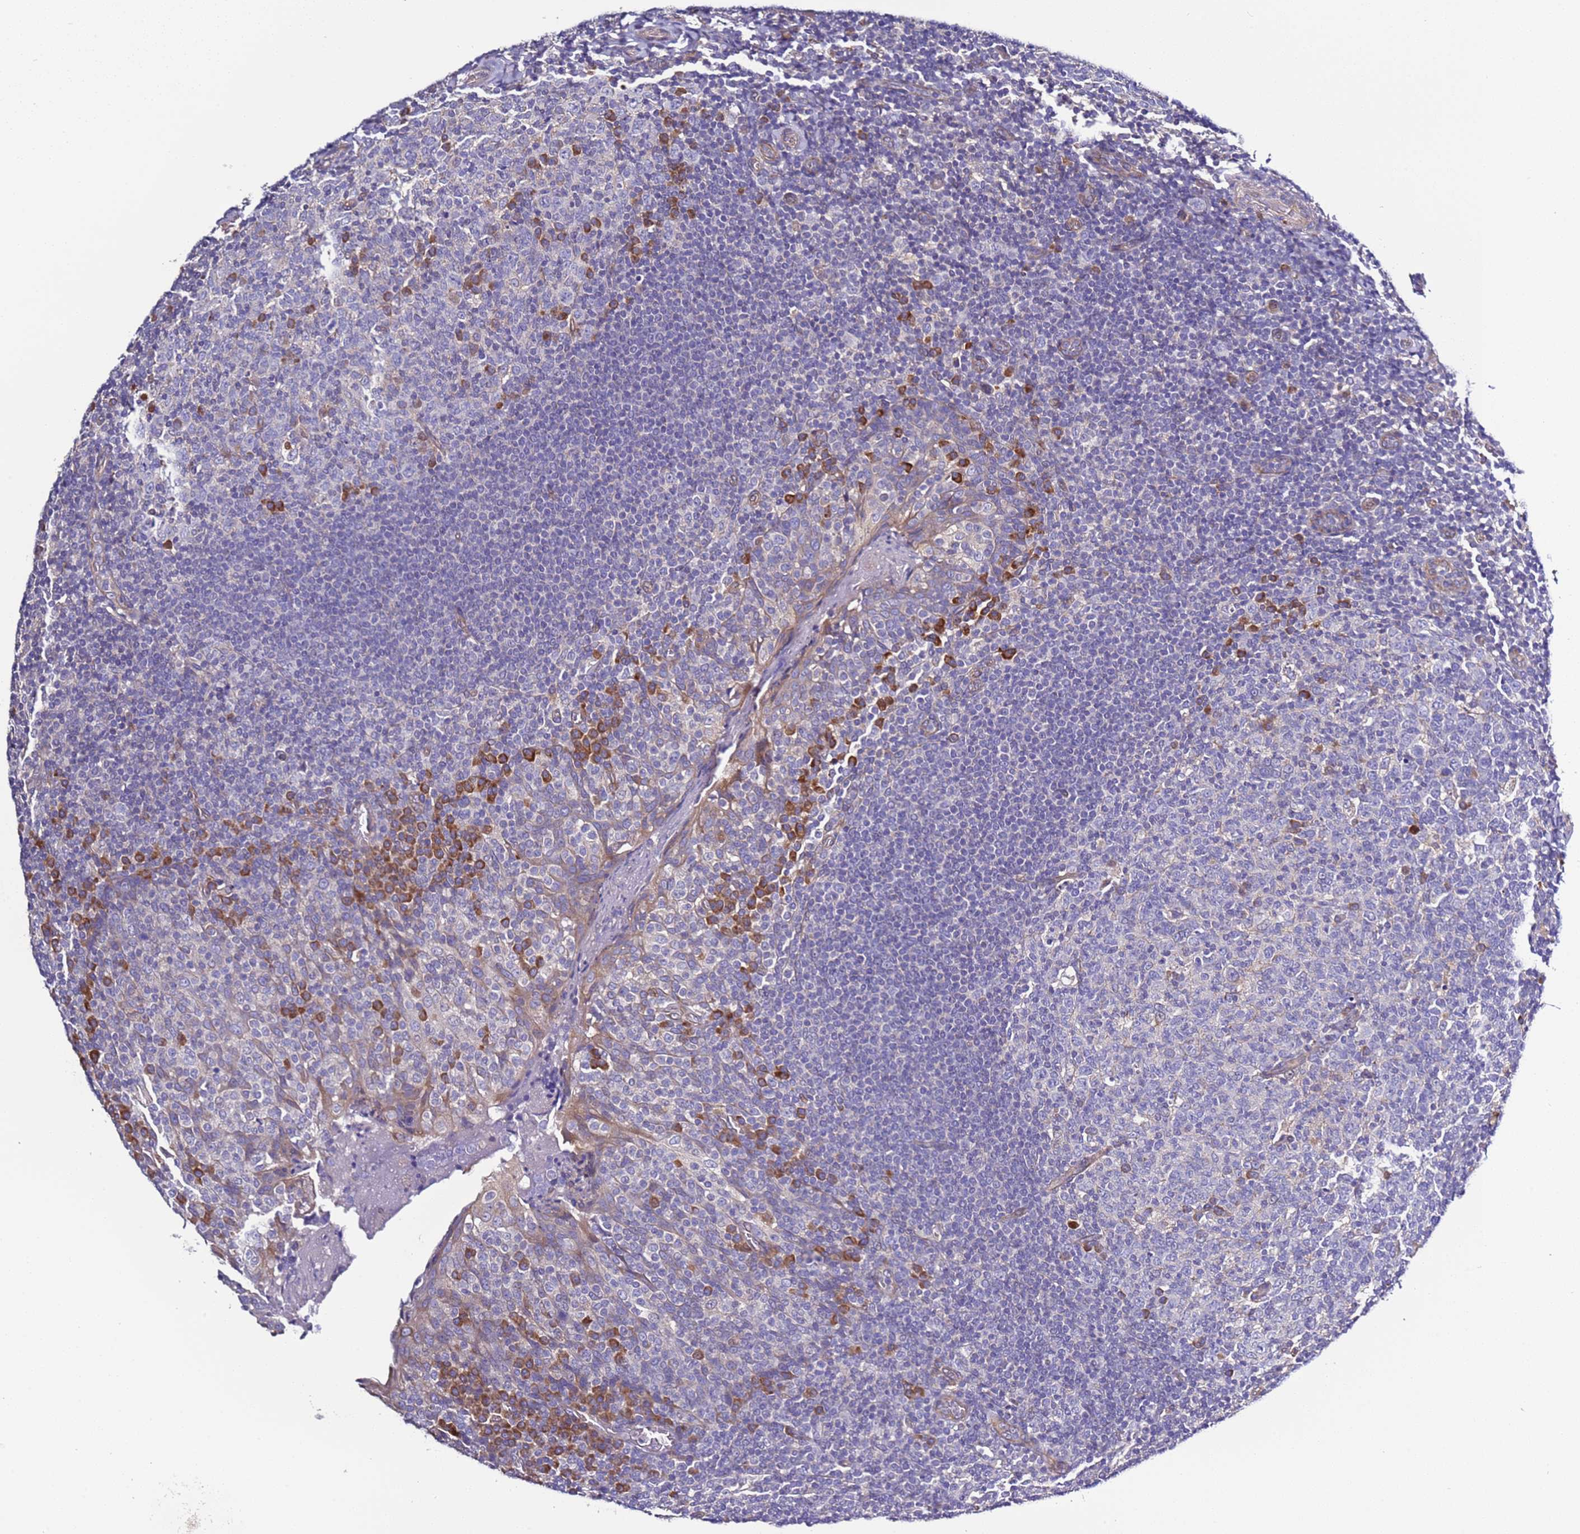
{"staining": {"intensity": "moderate", "quantity": "<25%", "location": "cytoplasmic/membranous"}, "tissue": "tonsil", "cell_type": "Germinal center cells", "image_type": "normal", "snomed": [{"axis": "morphology", "description": "Normal tissue, NOS"}, {"axis": "topography", "description": "Tonsil"}], "caption": "An IHC histopathology image of normal tissue is shown. Protein staining in brown shows moderate cytoplasmic/membranous positivity in tonsil within germinal center cells.", "gene": "SPCS1", "patient": {"sex": "female", "age": 19}}